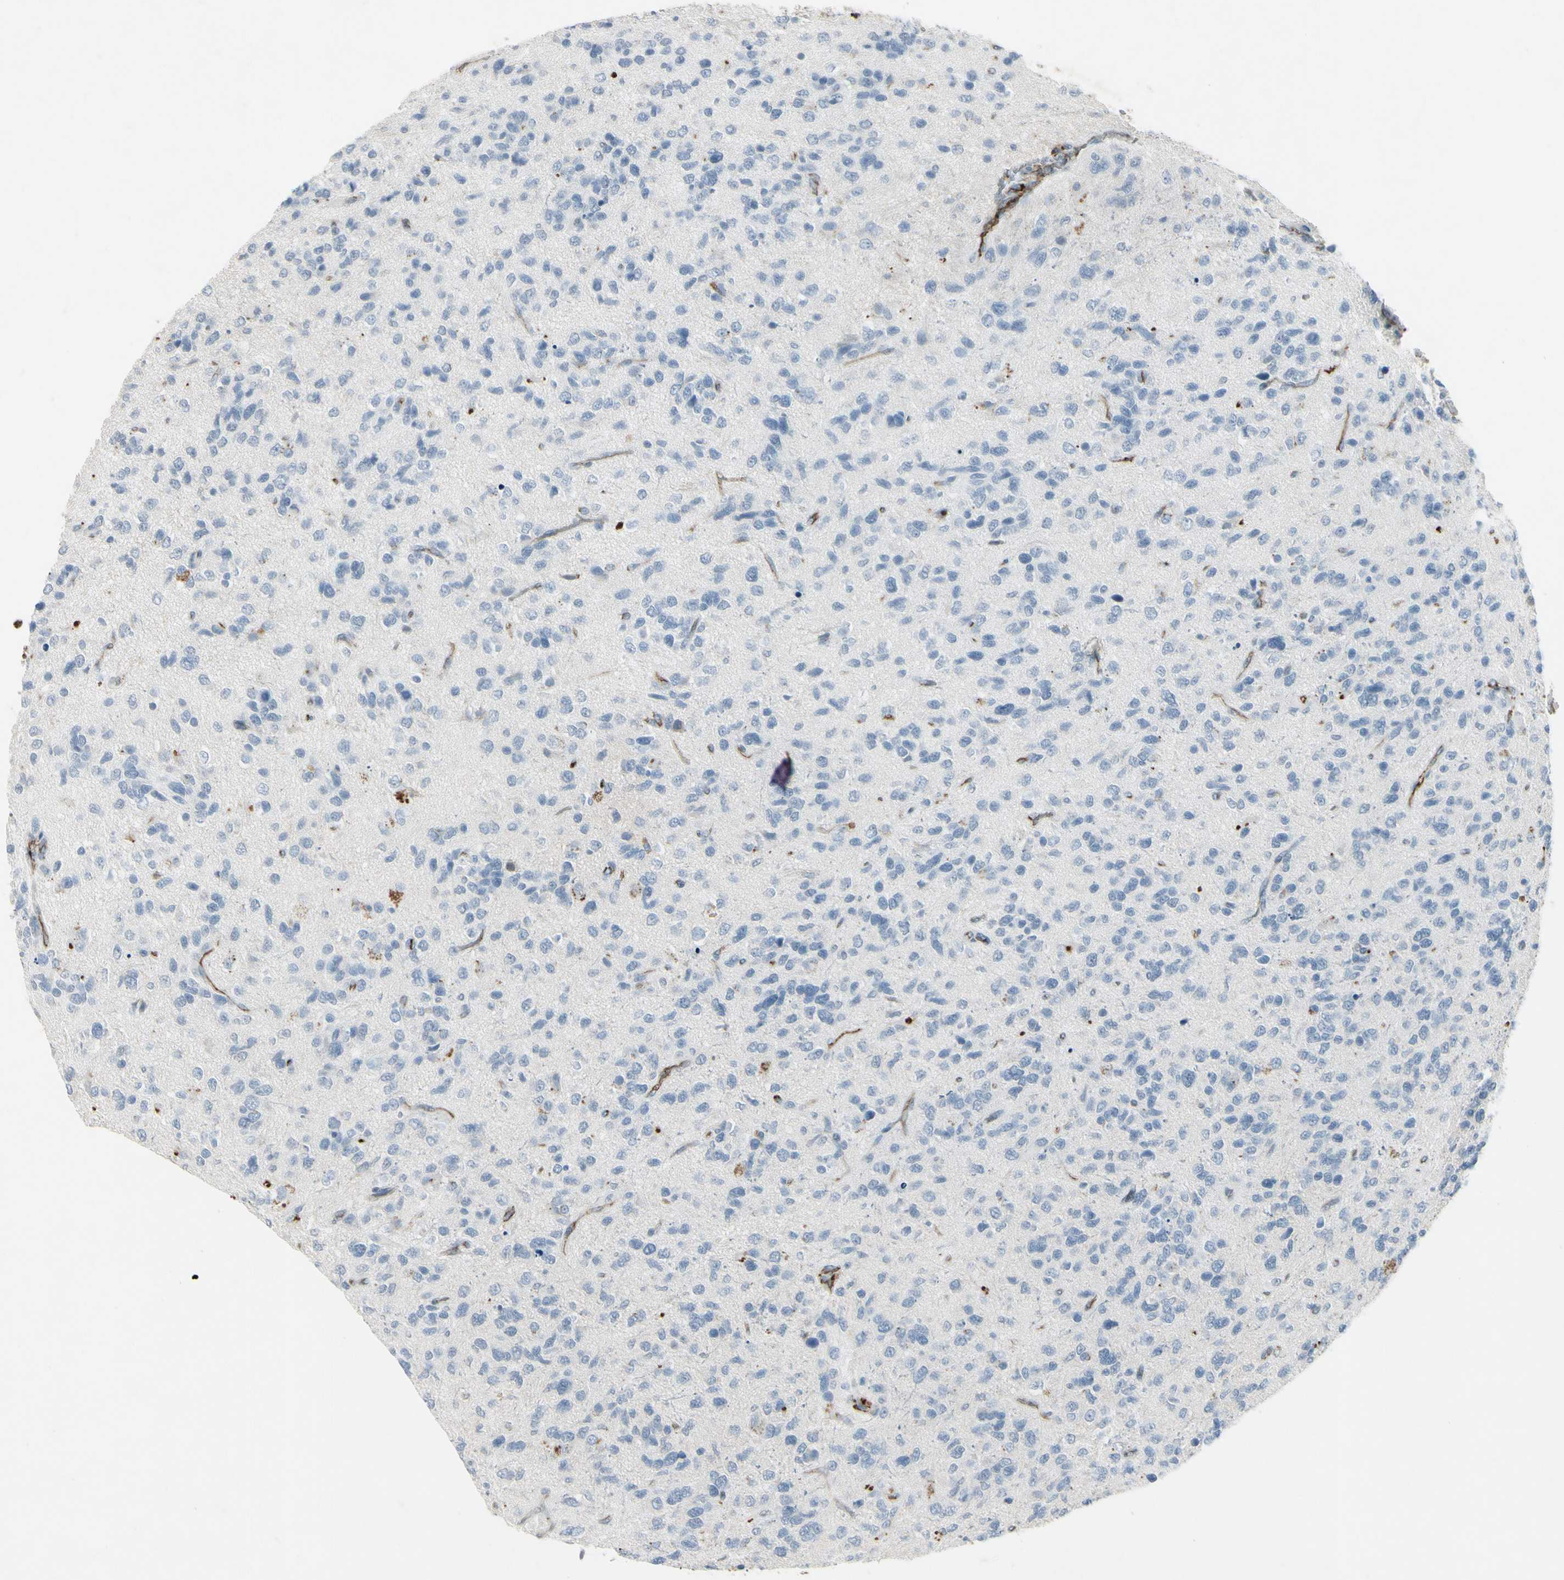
{"staining": {"intensity": "moderate", "quantity": "<25%", "location": "cytoplasmic/membranous"}, "tissue": "glioma", "cell_type": "Tumor cells", "image_type": "cancer", "snomed": [{"axis": "morphology", "description": "Glioma, malignant, High grade"}, {"axis": "topography", "description": "Brain"}], "caption": "Immunohistochemical staining of human malignant high-grade glioma exhibits moderate cytoplasmic/membranous protein staining in approximately <25% of tumor cells.", "gene": "IGHM", "patient": {"sex": "female", "age": 58}}